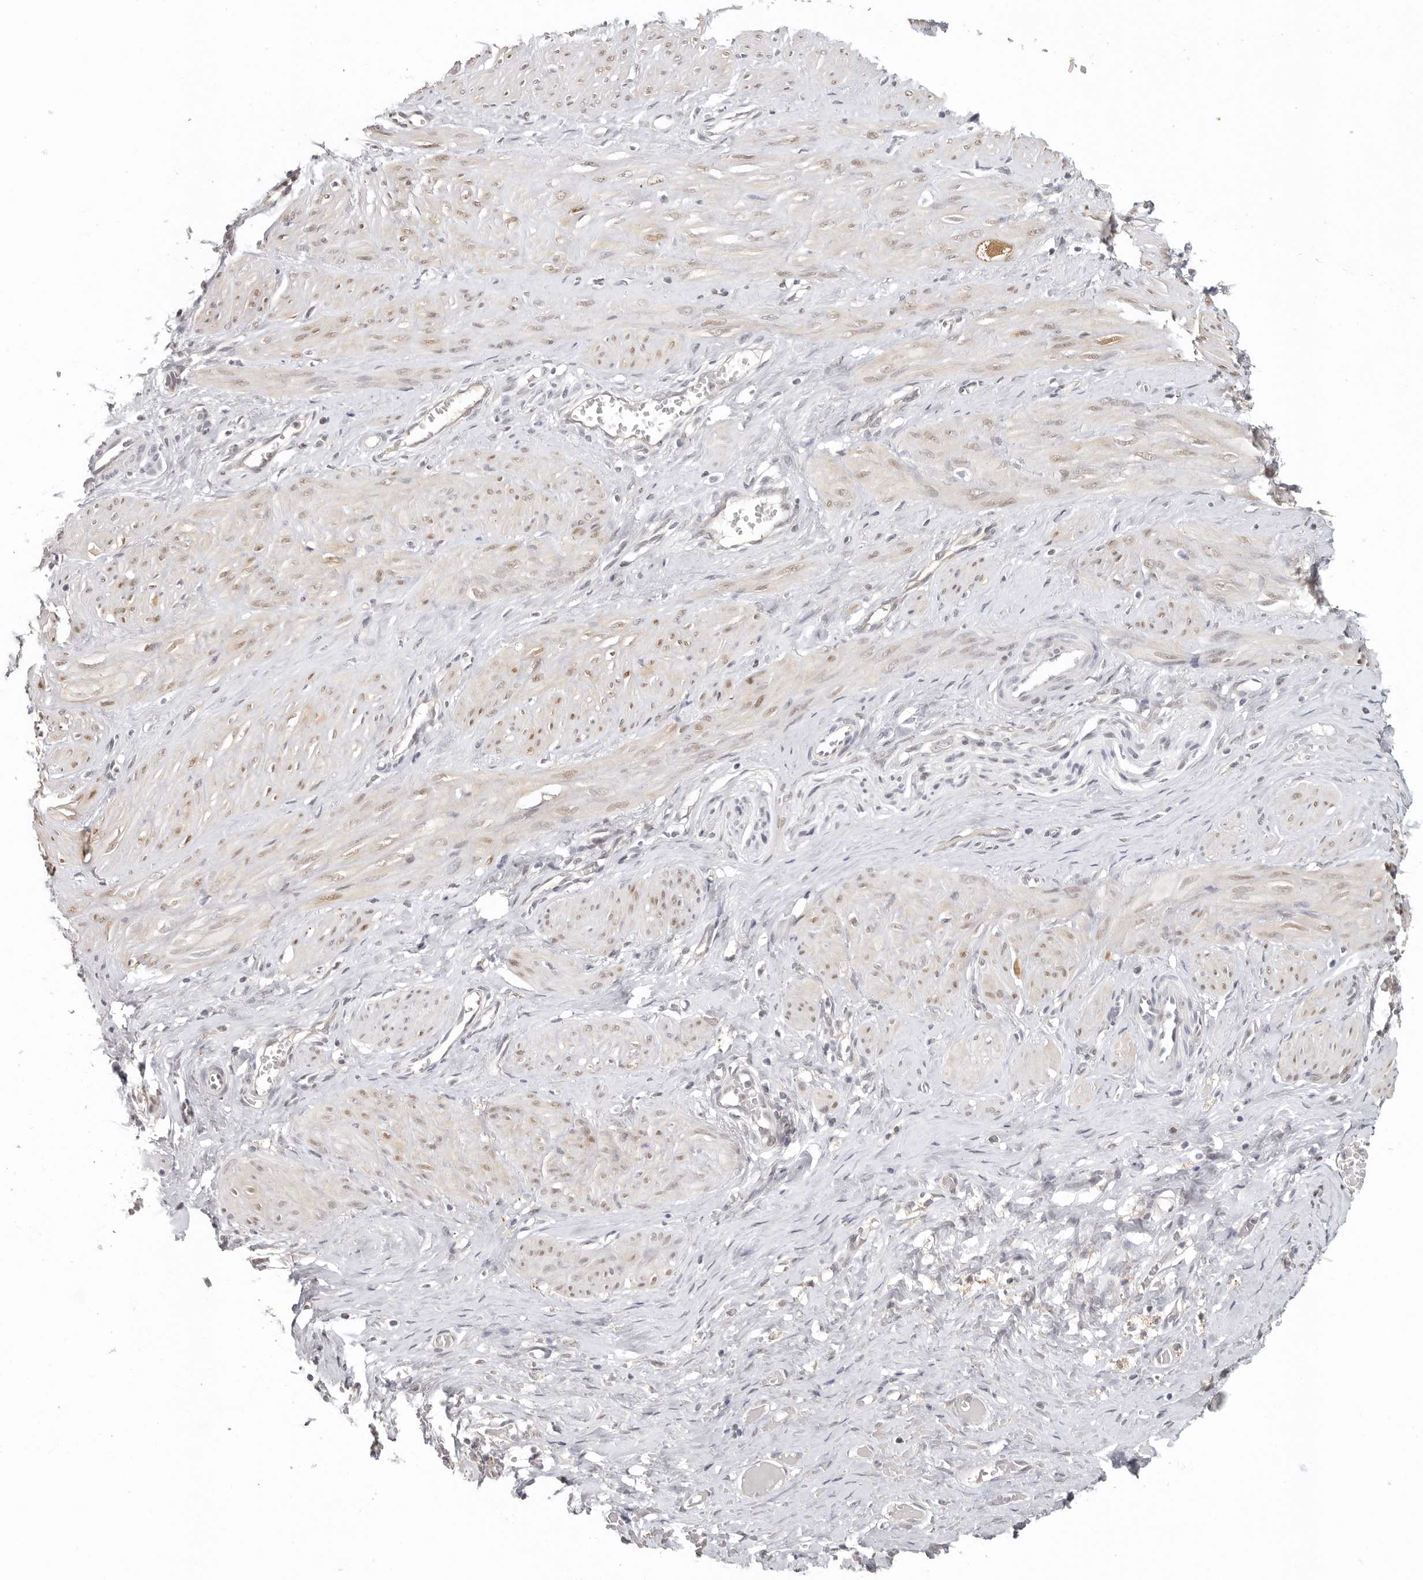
{"staining": {"intensity": "moderate", "quantity": "25%-75%", "location": "cytoplasmic/membranous,nuclear"}, "tissue": "smooth muscle", "cell_type": "Smooth muscle cells", "image_type": "normal", "snomed": [{"axis": "morphology", "description": "Normal tissue, NOS"}, {"axis": "topography", "description": "Endometrium"}], "caption": "An IHC image of benign tissue is shown. Protein staining in brown highlights moderate cytoplasmic/membranous,nuclear positivity in smooth muscle within smooth muscle cells. (DAB (3,3'-diaminobenzidine) IHC, brown staining for protein, blue staining for nuclei).", "gene": "LARP7", "patient": {"sex": "female", "age": 33}}